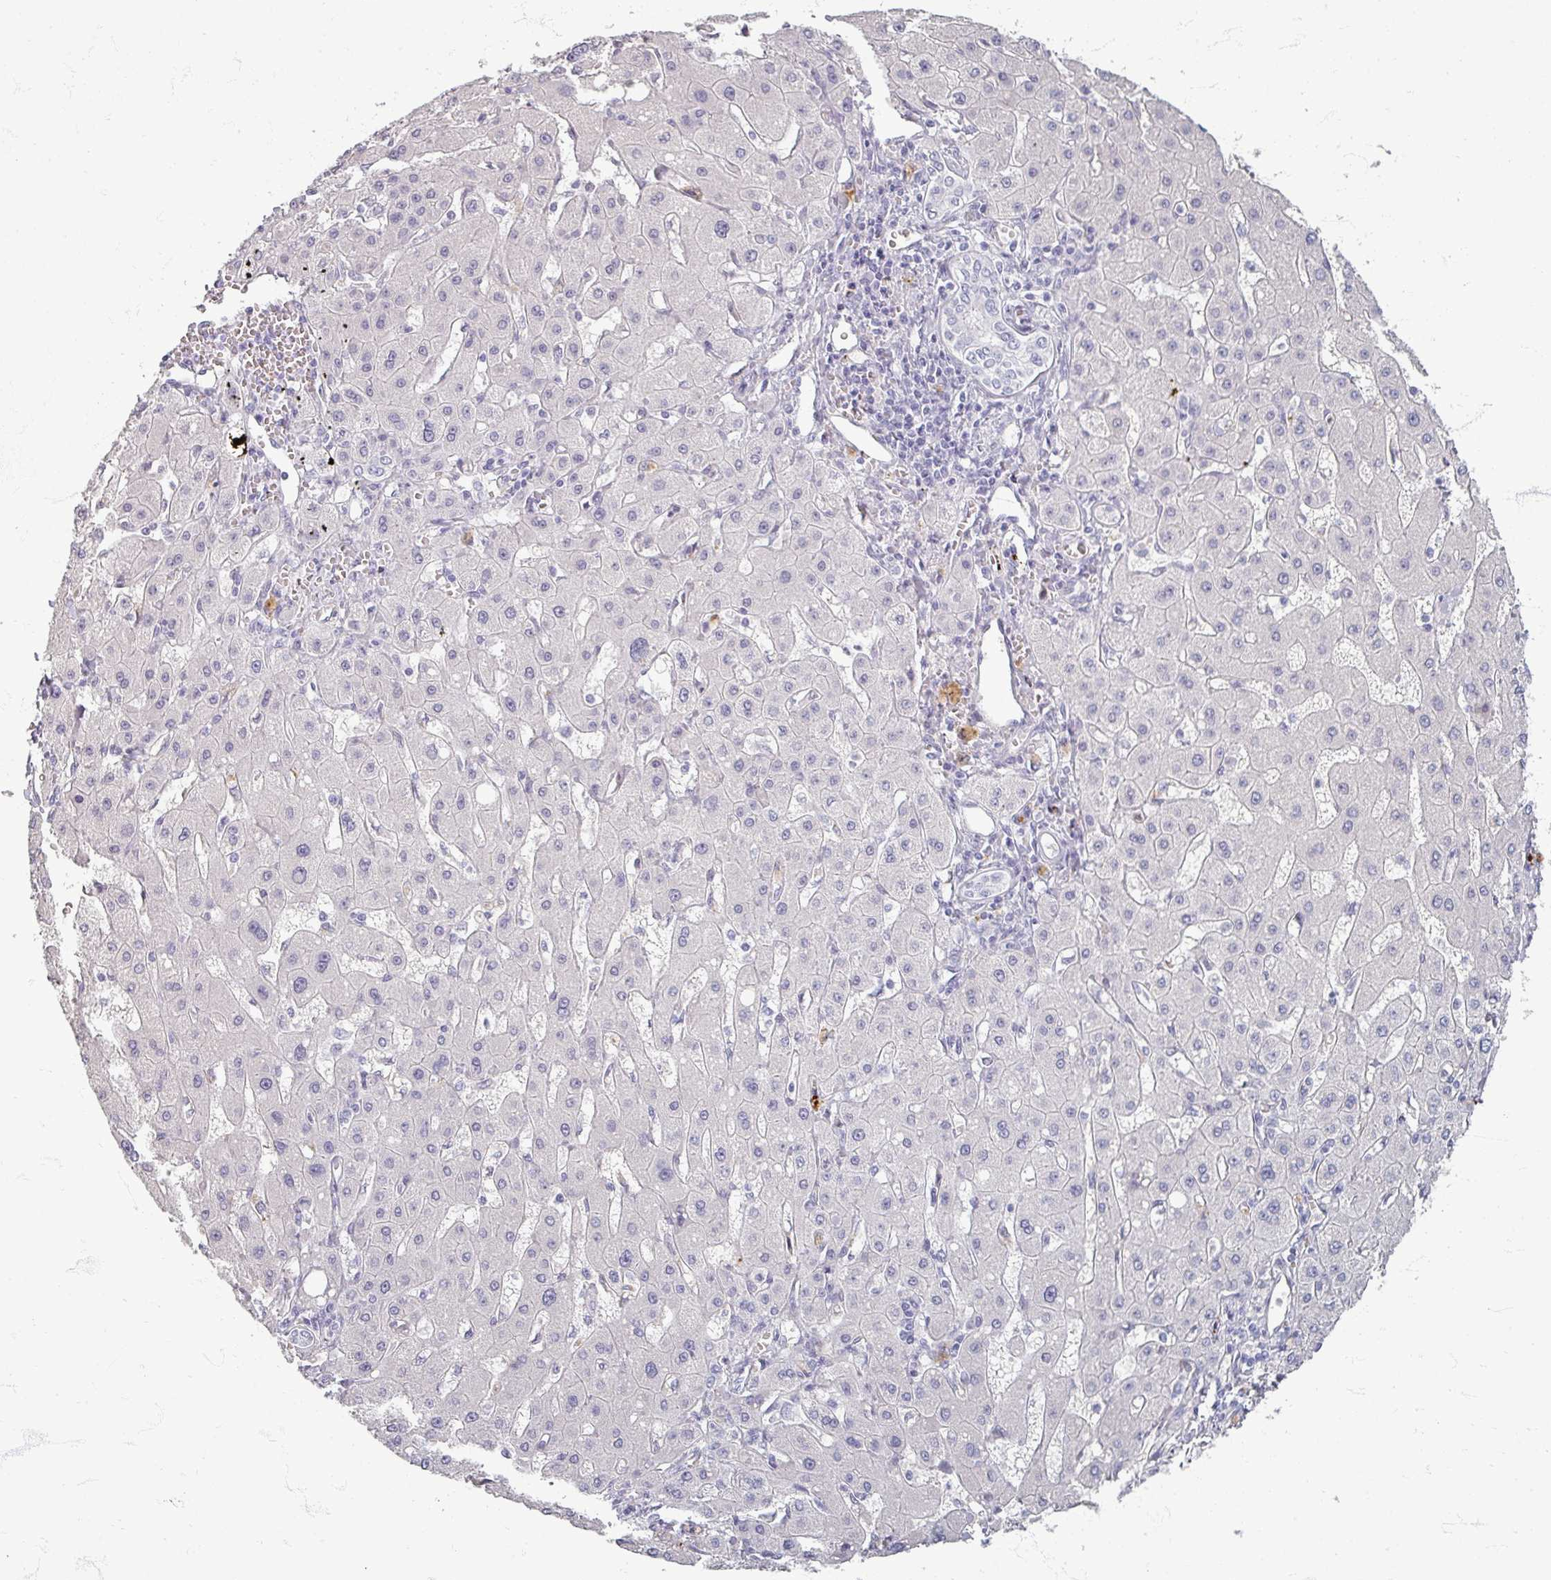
{"staining": {"intensity": "negative", "quantity": "none", "location": "none"}, "tissue": "liver cancer", "cell_type": "Tumor cells", "image_type": "cancer", "snomed": [{"axis": "morphology", "description": "Carcinoma, Hepatocellular, NOS"}, {"axis": "topography", "description": "Liver"}], "caption": "Image shows no protein expression in tumor cells of liver hepatocellular carcinoma tissue. (Stains: DAB (3,3'-diaminobenzidine) immunohistochemistry (IHC) with hematoxylin counter stain, Microscopy: brightfield microscopy at high magnification).", "gene": "ZNF878", "patient": {"sex": "male", "age": 72}}